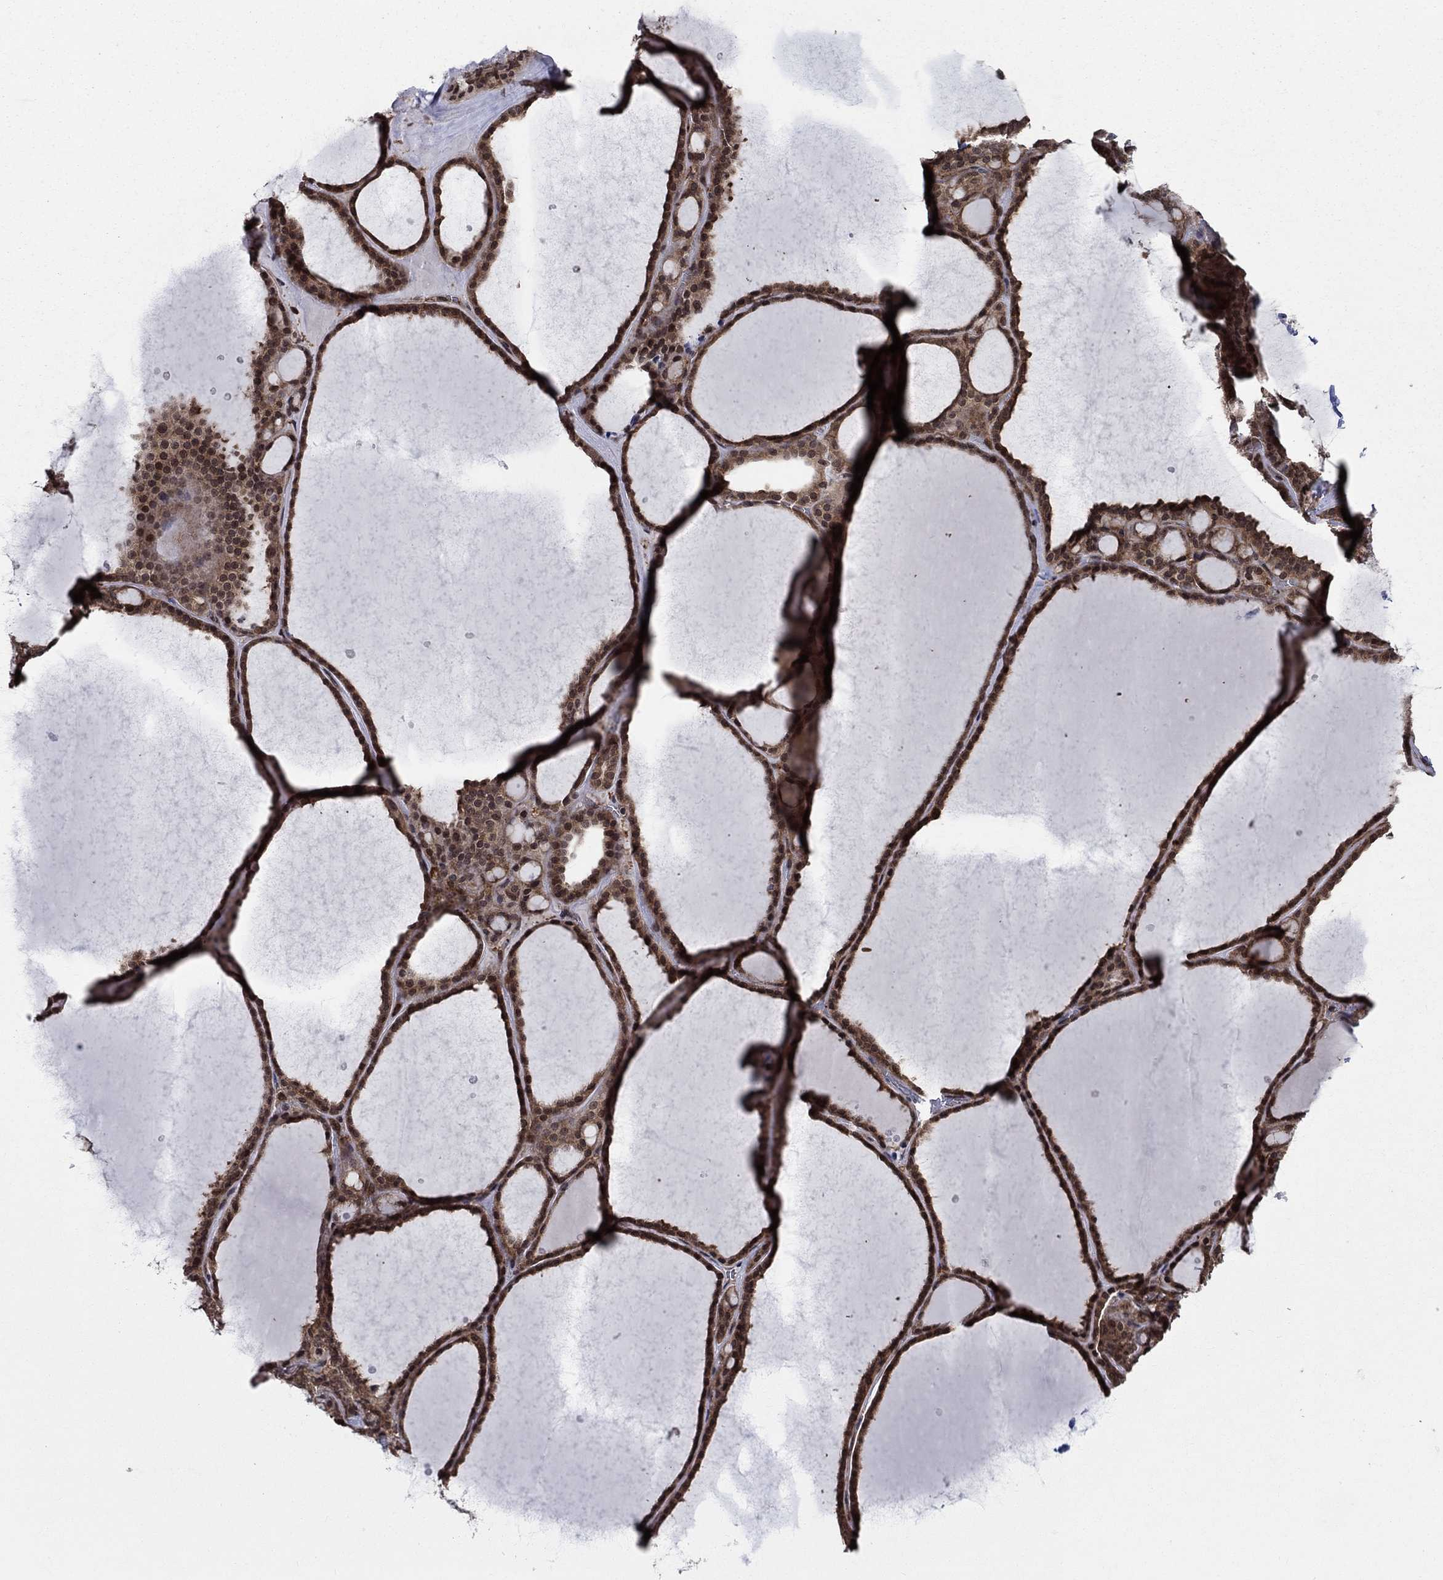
{"staining": {"intensity": "strong", "quantity": ">75%", "location": "cytoplasmic/membranous"}, "tissue": "thyroid gland", "cell_type": "Glandular cells", "image_type": "normal", "snomed": [{"axis": "morphology", "description": "Normal tissue, NOS"}, {"axis": "topography", "description": "Thyroid gland"}], "caption": "Immunohistochemical staining of unremarkable human thyroid gland reveals strong cytoplasmic/membranous protein staining in about >75% of glandular cells. Immunohistochemistry (ihc) stains the protein of interest in brown and the nuclei are stained blue.", "gene": "CACYBP", "patient": {"sex": "male", "age": 63}}